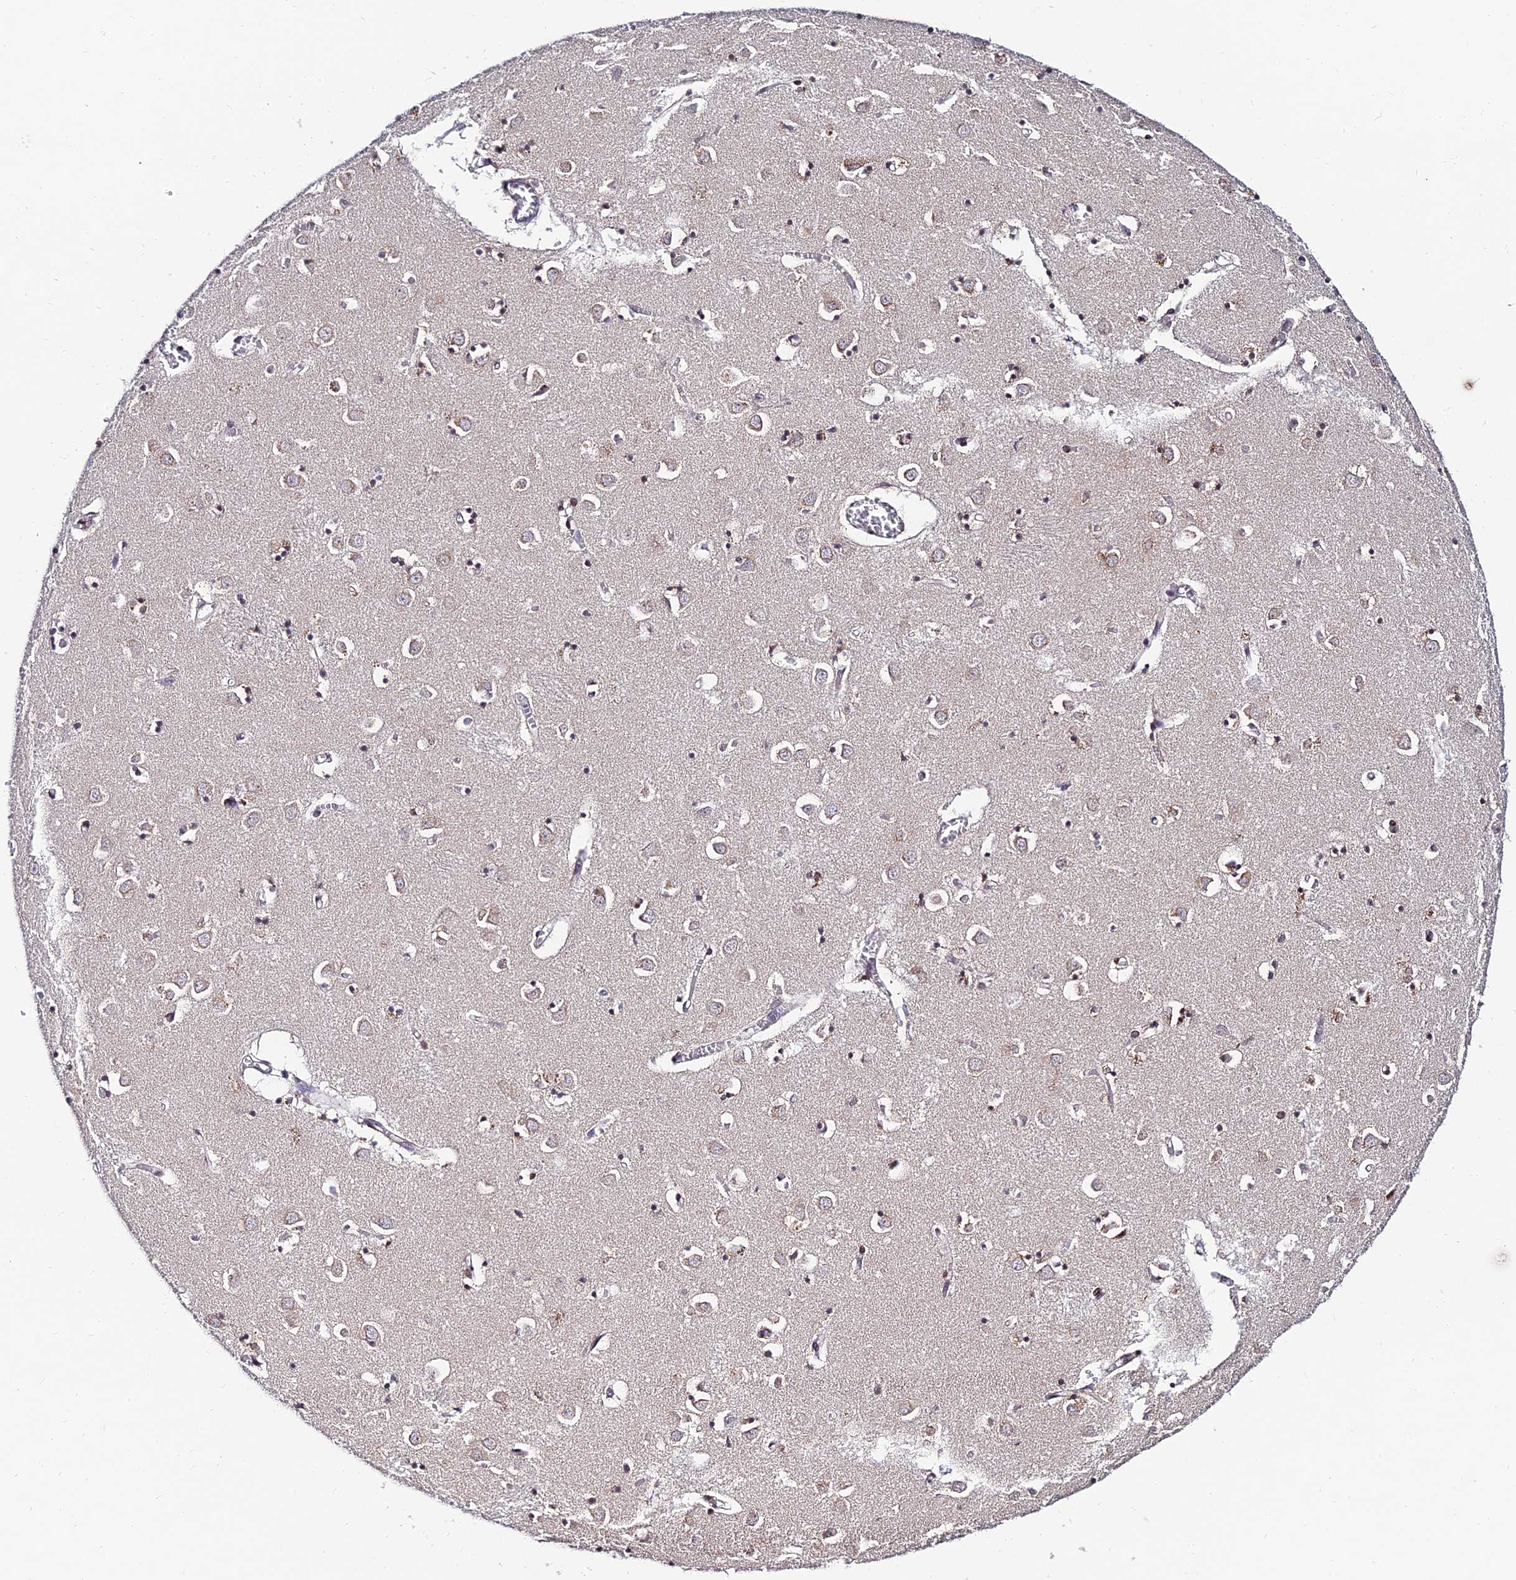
{"staining": {"intensity": "moderate", "quantity": "25%-75%", "location": "cytoplasmic/membranous"}, "tissue": "caudate", "cell_type": "Glial cells", "image_type": "normal", "snomed": [{"axis": "morphology", "description": "Normal tissue, NOS"}, {"axis": "topography", "description": "Lateral ventricle wall"}], "caption": "An IHC image of benign tissue is shown. Protein staining in brown highlights moderate cytoplasmic/membranous positivity in caudate within glial cells.", "gene": "CDNF", "patient": {"sex": "male", "age": 70}}